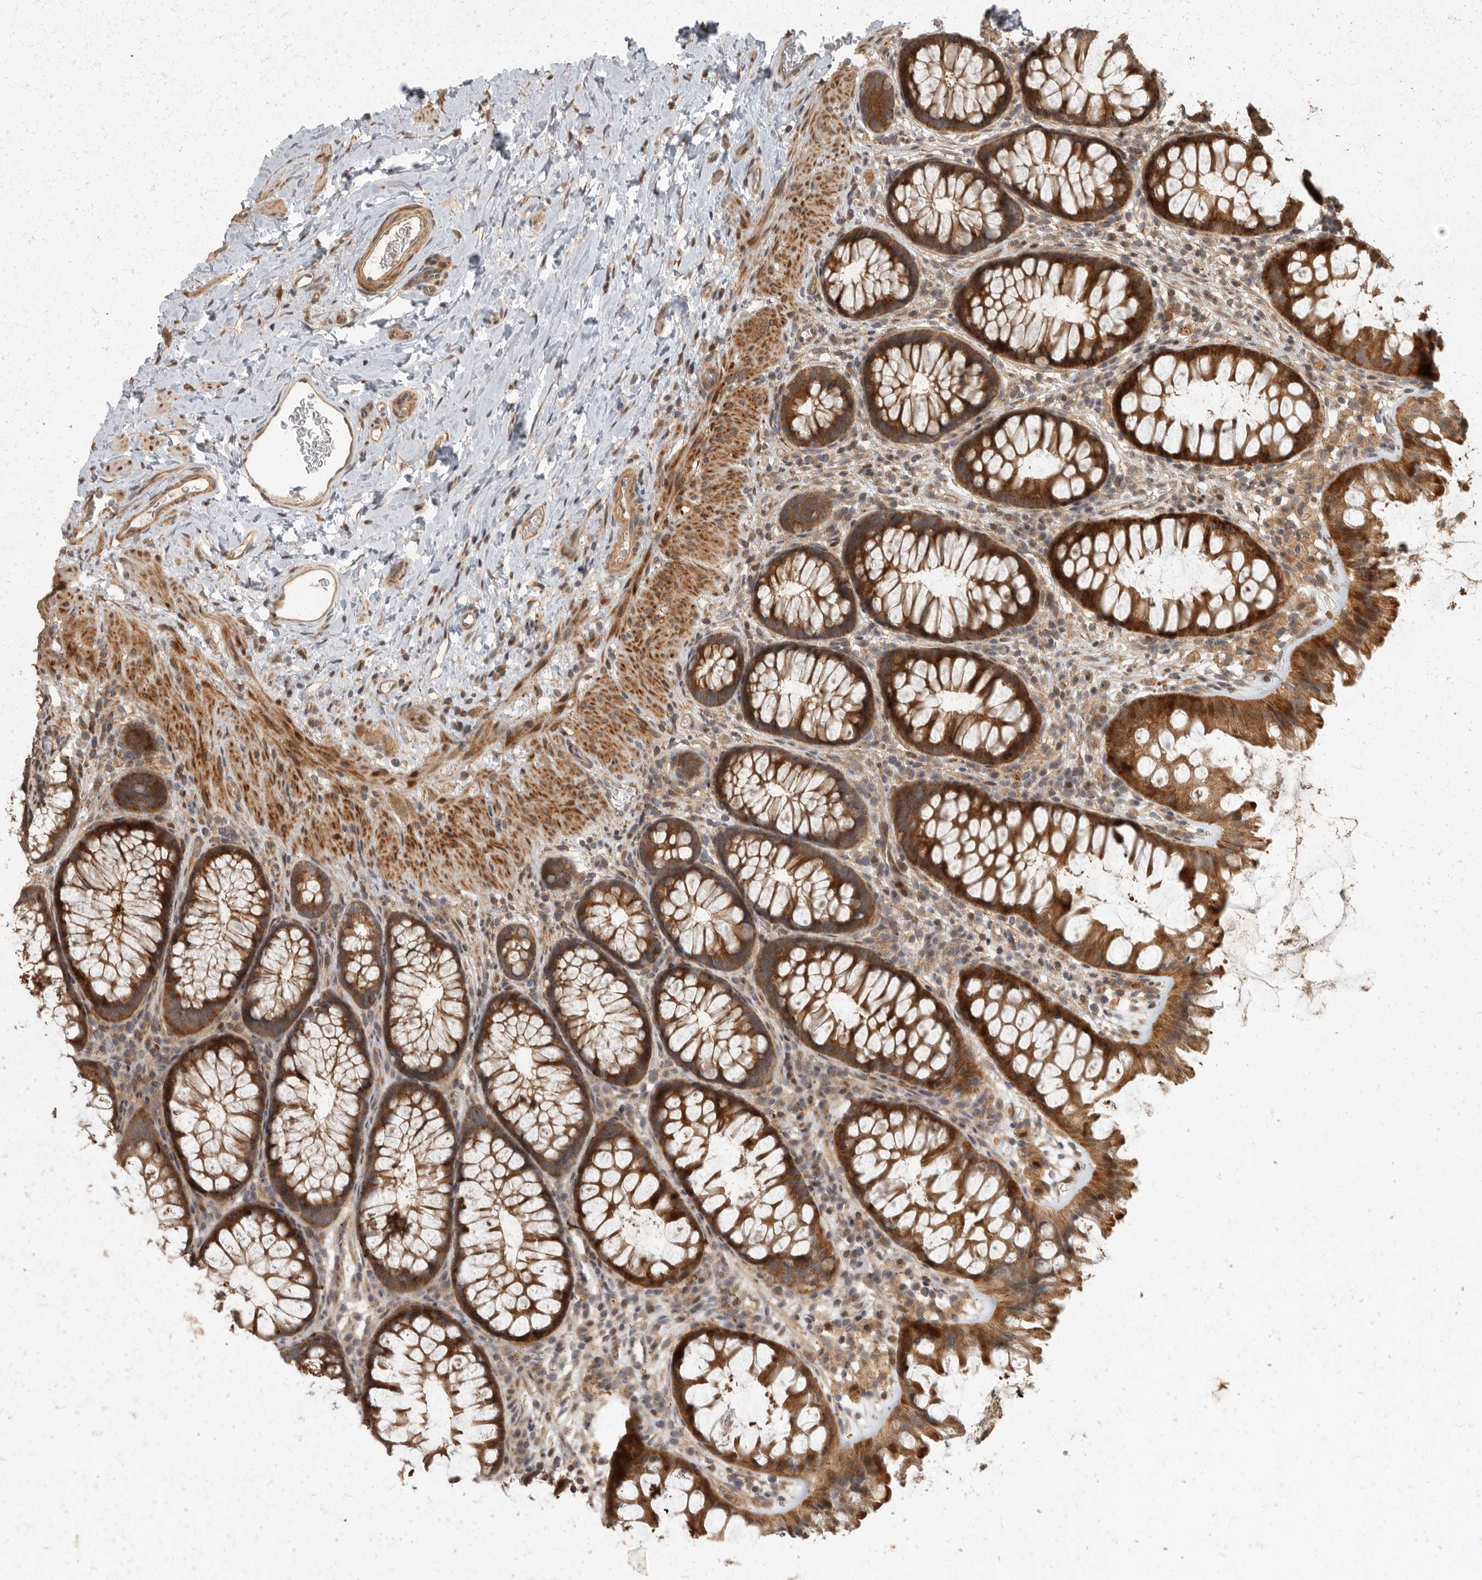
{"staining": {"intensity": "moderate", "quantity": ">75%", "location": "cytoplasmic/membranous"}, "tissue": "colon", "cell_type": "Endothelial cells", "image_type": "normal", "snomed": [{"axis": "morphology", "description": "Normal tissue, NOS"}, {"axis": "topography", "description": "Colon"}], "caption": "A medium amount of moderate cytoplasmic/membranous expression is present in approximately >75% of endothelial cells in unremarkable colon.", "gene": "SWT1", "patient": {"sex": "female", "age": 62}}